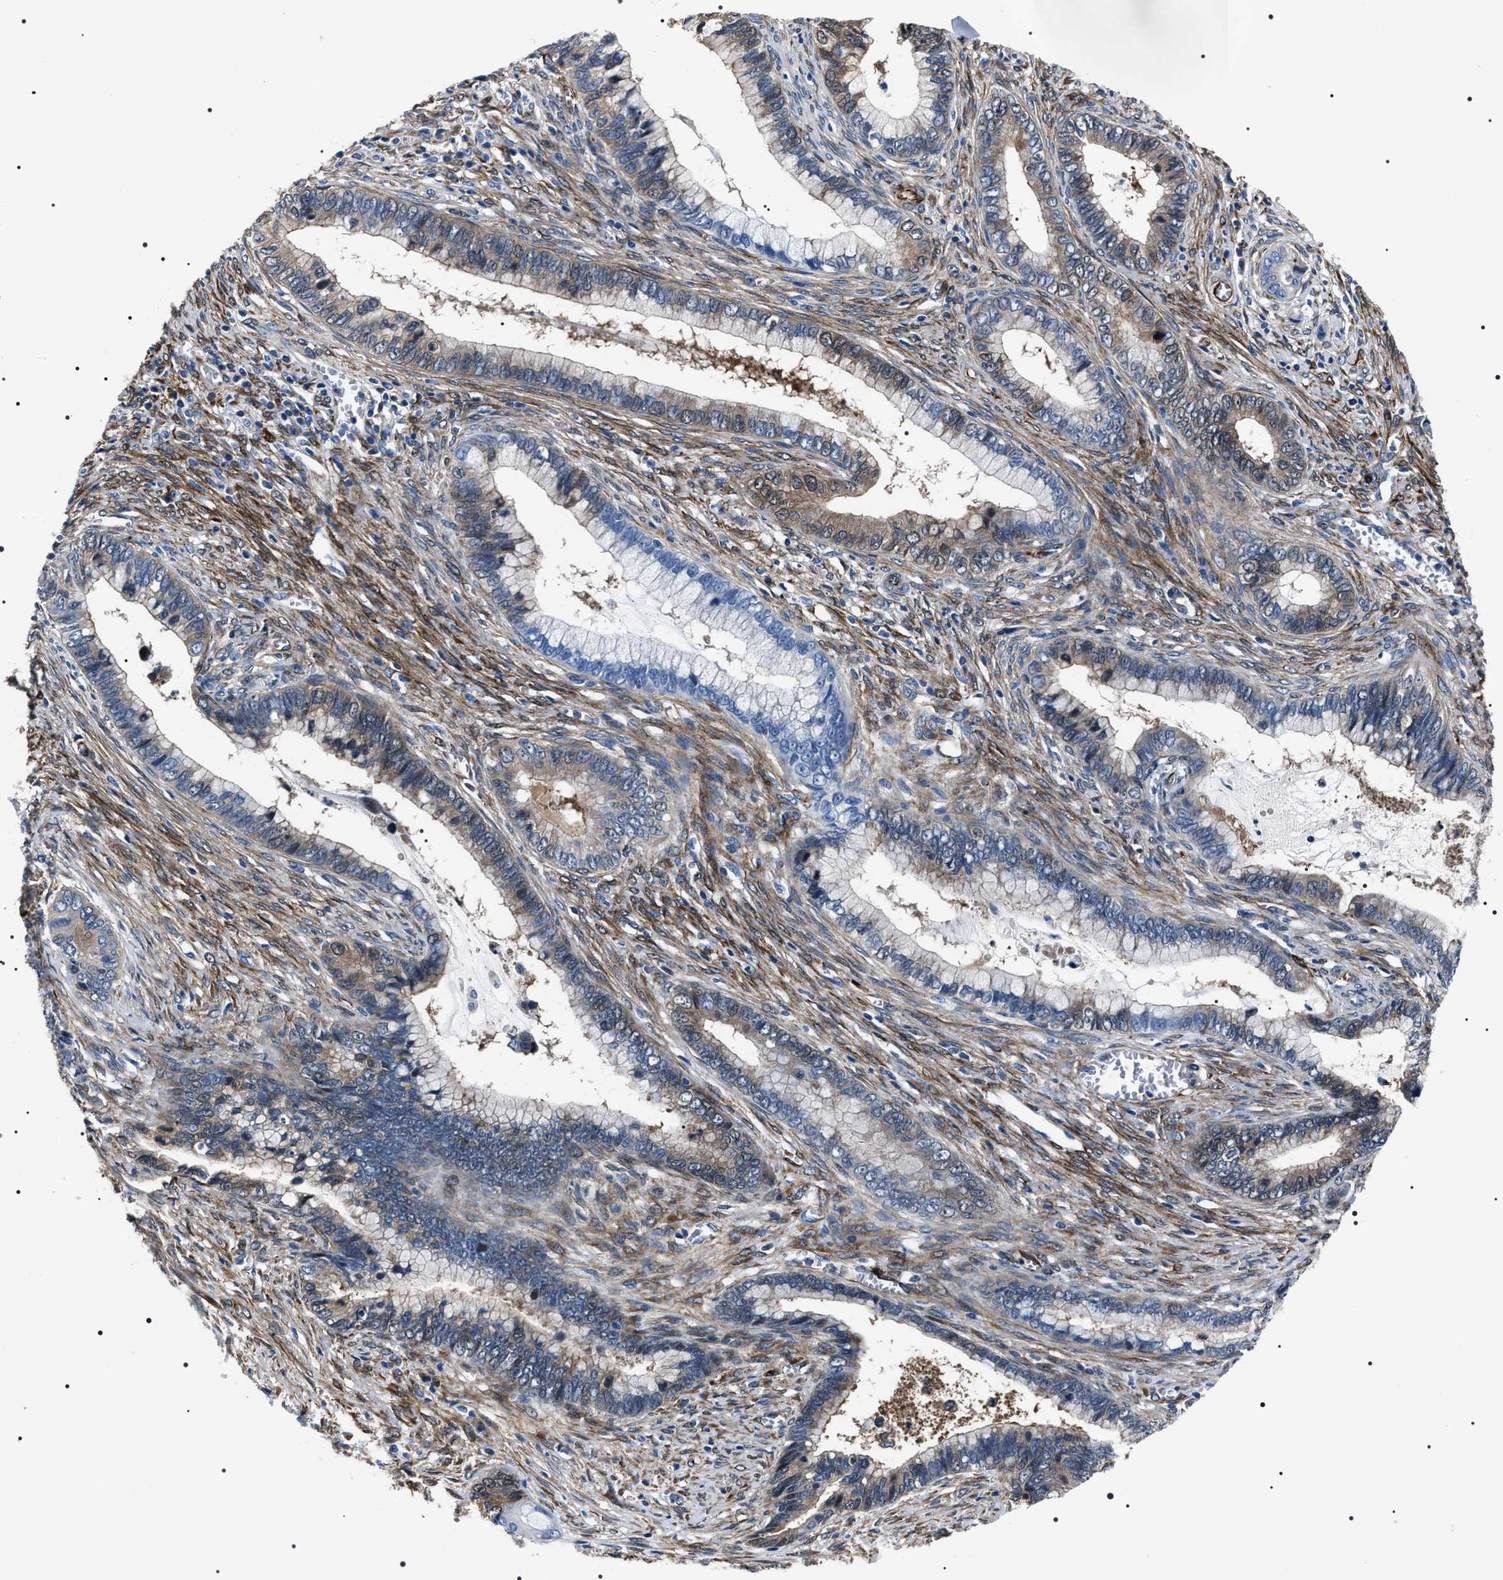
{"staining": {"intensity": "weak", "quantity": "25%-75%", "location": "cytoplasmic/membranous"}, "tissue": "cervical cancer", "cell_type": "Tumor cells", "image_type": "cancer", "snomed": [{"axis": "morphology", "description": "Adenocarcinoma, NOS"}, {"axis": "topography", "description": "Cervix"}], "caption": "Protein staining demonstrates weak cytoplasmic/membranous positivity in approximately 25%-75% of tumor cells in cervical cancer (adenocarcinoma).", "gene": "BAG2", "patient": {"sex": "female", "age": 44}}